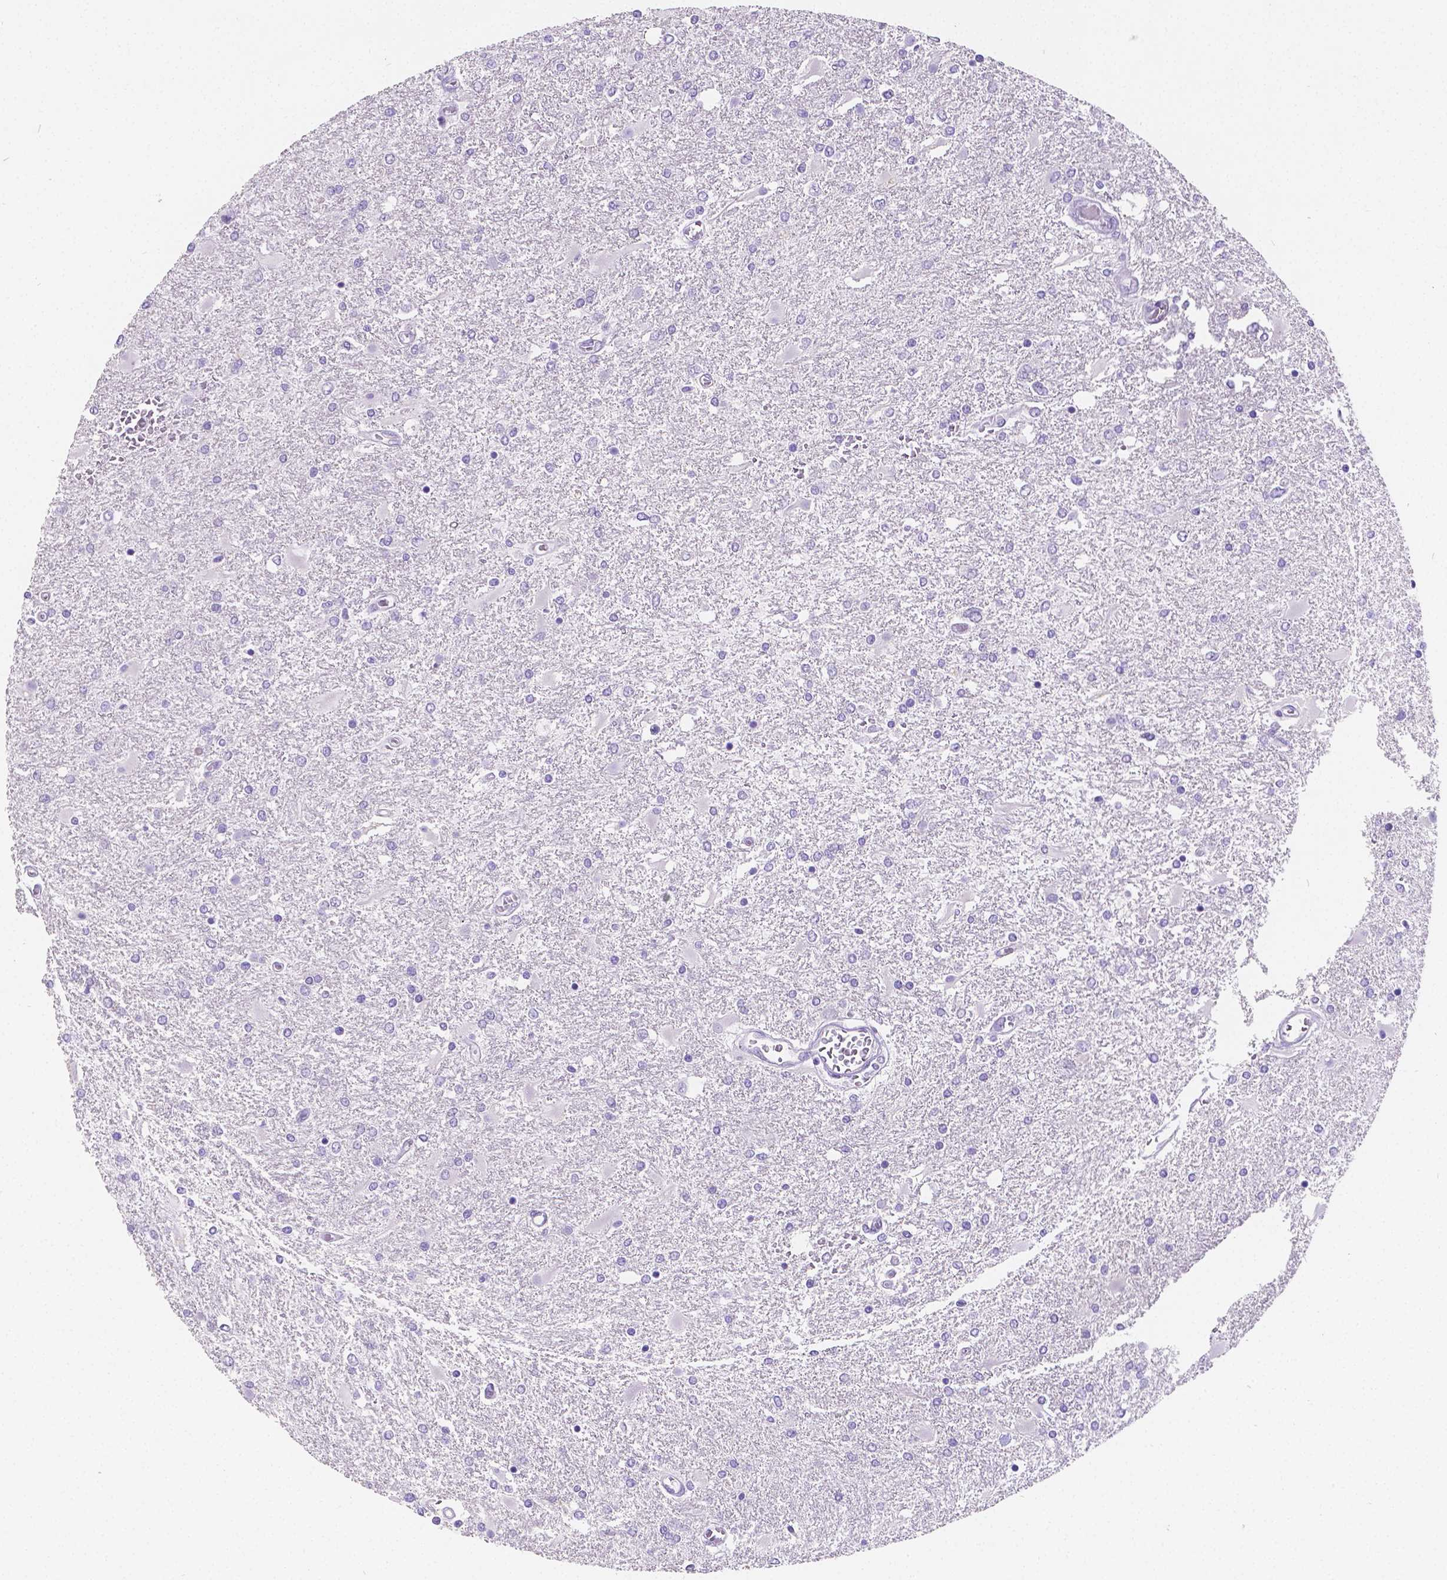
{"staining": {"intensity": "negative", "quantity": "none", "location": "none"}, "tissue": "glioma", "cell_type": "Tumor cells", "image_type": "cancer", "snomed": [{"axis": "morphology", "description": "Glioma, malignant, High grade"}, {"axis": "topography", "description": "Cerebral cortex"}], "caption": "Immunohistochemistry (IHC) micrograph of neoplastic tissue: glioma stained with DAB reveals no significant protein positivity in tumor cells.", "gene": "SATB2", "patient": {"sex": "male", "age": 79}}